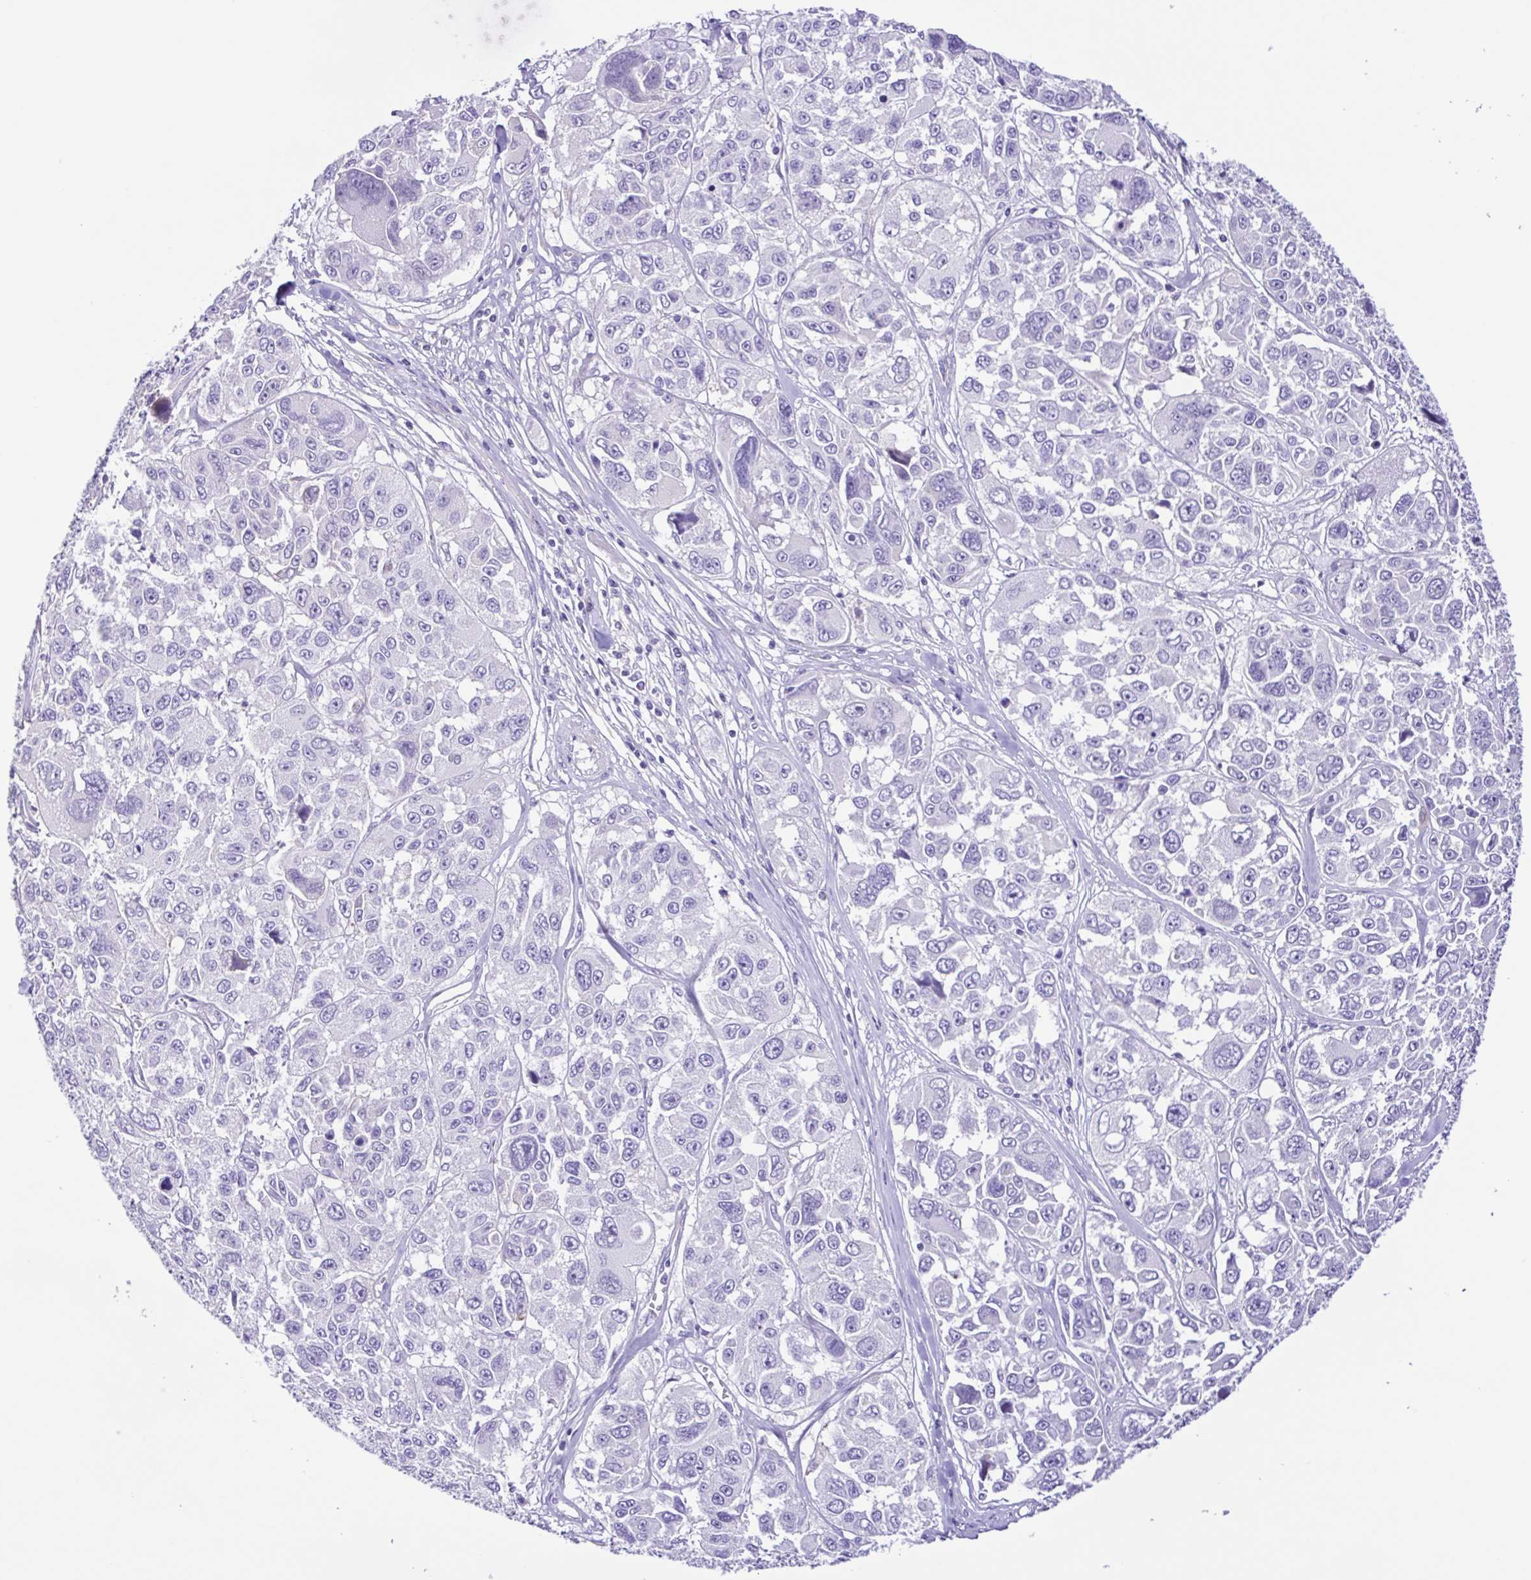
{"staining": {"intensity": "negative", "quantity": "none", "location": "none"}, "tissue": "melanoma", "cell_type": "Tumor cells", "image_type": "cancer", "snomed": [{"axis": "morphology", "description": "Malignant melanoma, NOS"}, {"axis": "topography", "description": "Skin"}], "caption": "Malignant melanoma was stained to show a protein in brown. There is no significant expression in tumor cells.", "gene": "ISM2", "patient": {"sex": "female", "age": 66}}